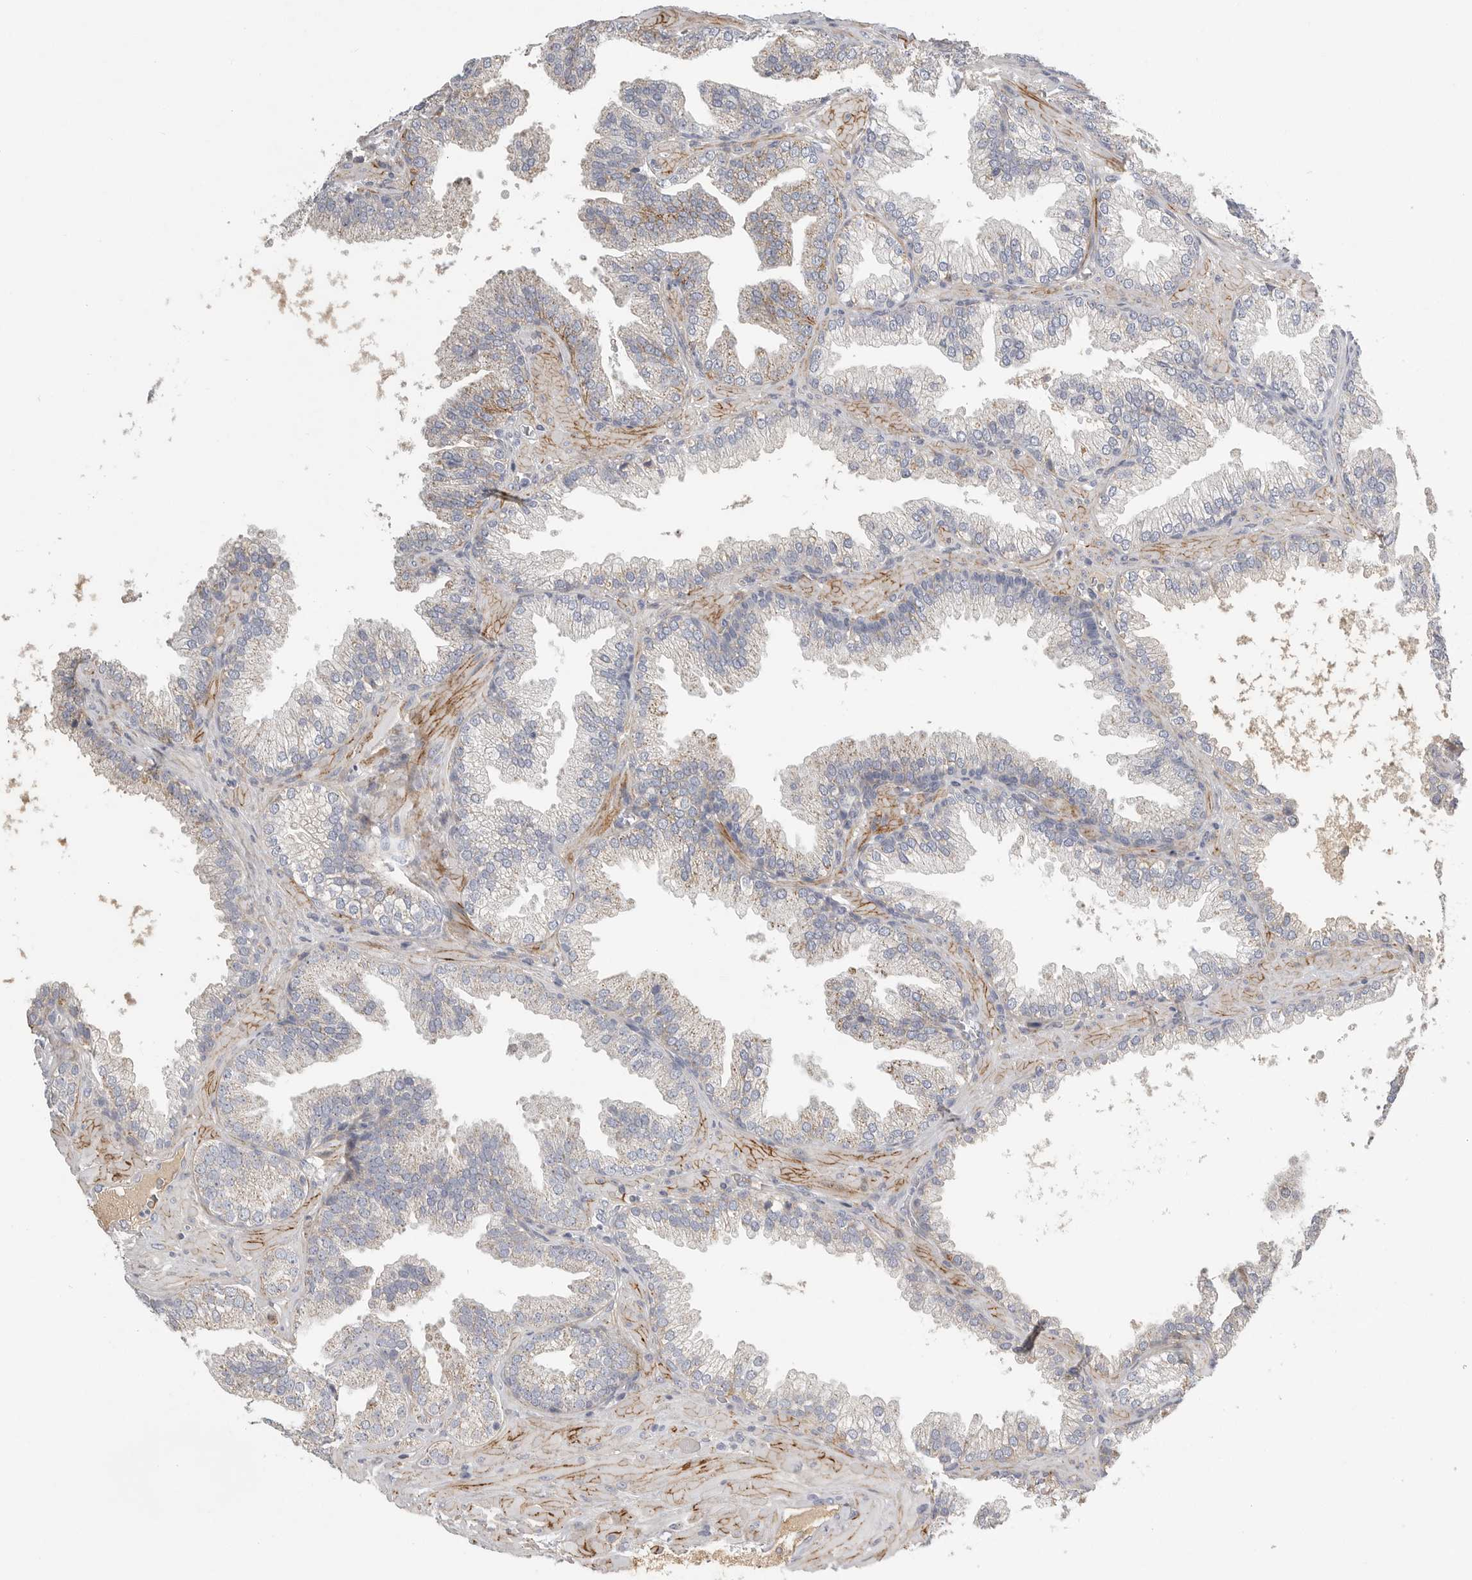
{"staining": {"intensity": "weak", "quantity": "25%-75%", "location": "cytoplasmic/membranous"}, "tissue": "prostate cancer", "cell_type": "Tumor cells", "image_type": "cancer", "snomed": [{"axis": "morphology", "description": "Adenocarcinoma, Low grade"}, {"axis": "topography", "description": "Prostate"}], "caption": "Prostate adenocarcinoma (low-grade) stained with immunohistochemistry shows weak cytoplasmic/membranous expression in approximately 25%-75% of tumor cells. (IHC, brightfield microscopy, high magnification).", "gene": "SDC3", "patient": {"sex": "male", "age": 62}}